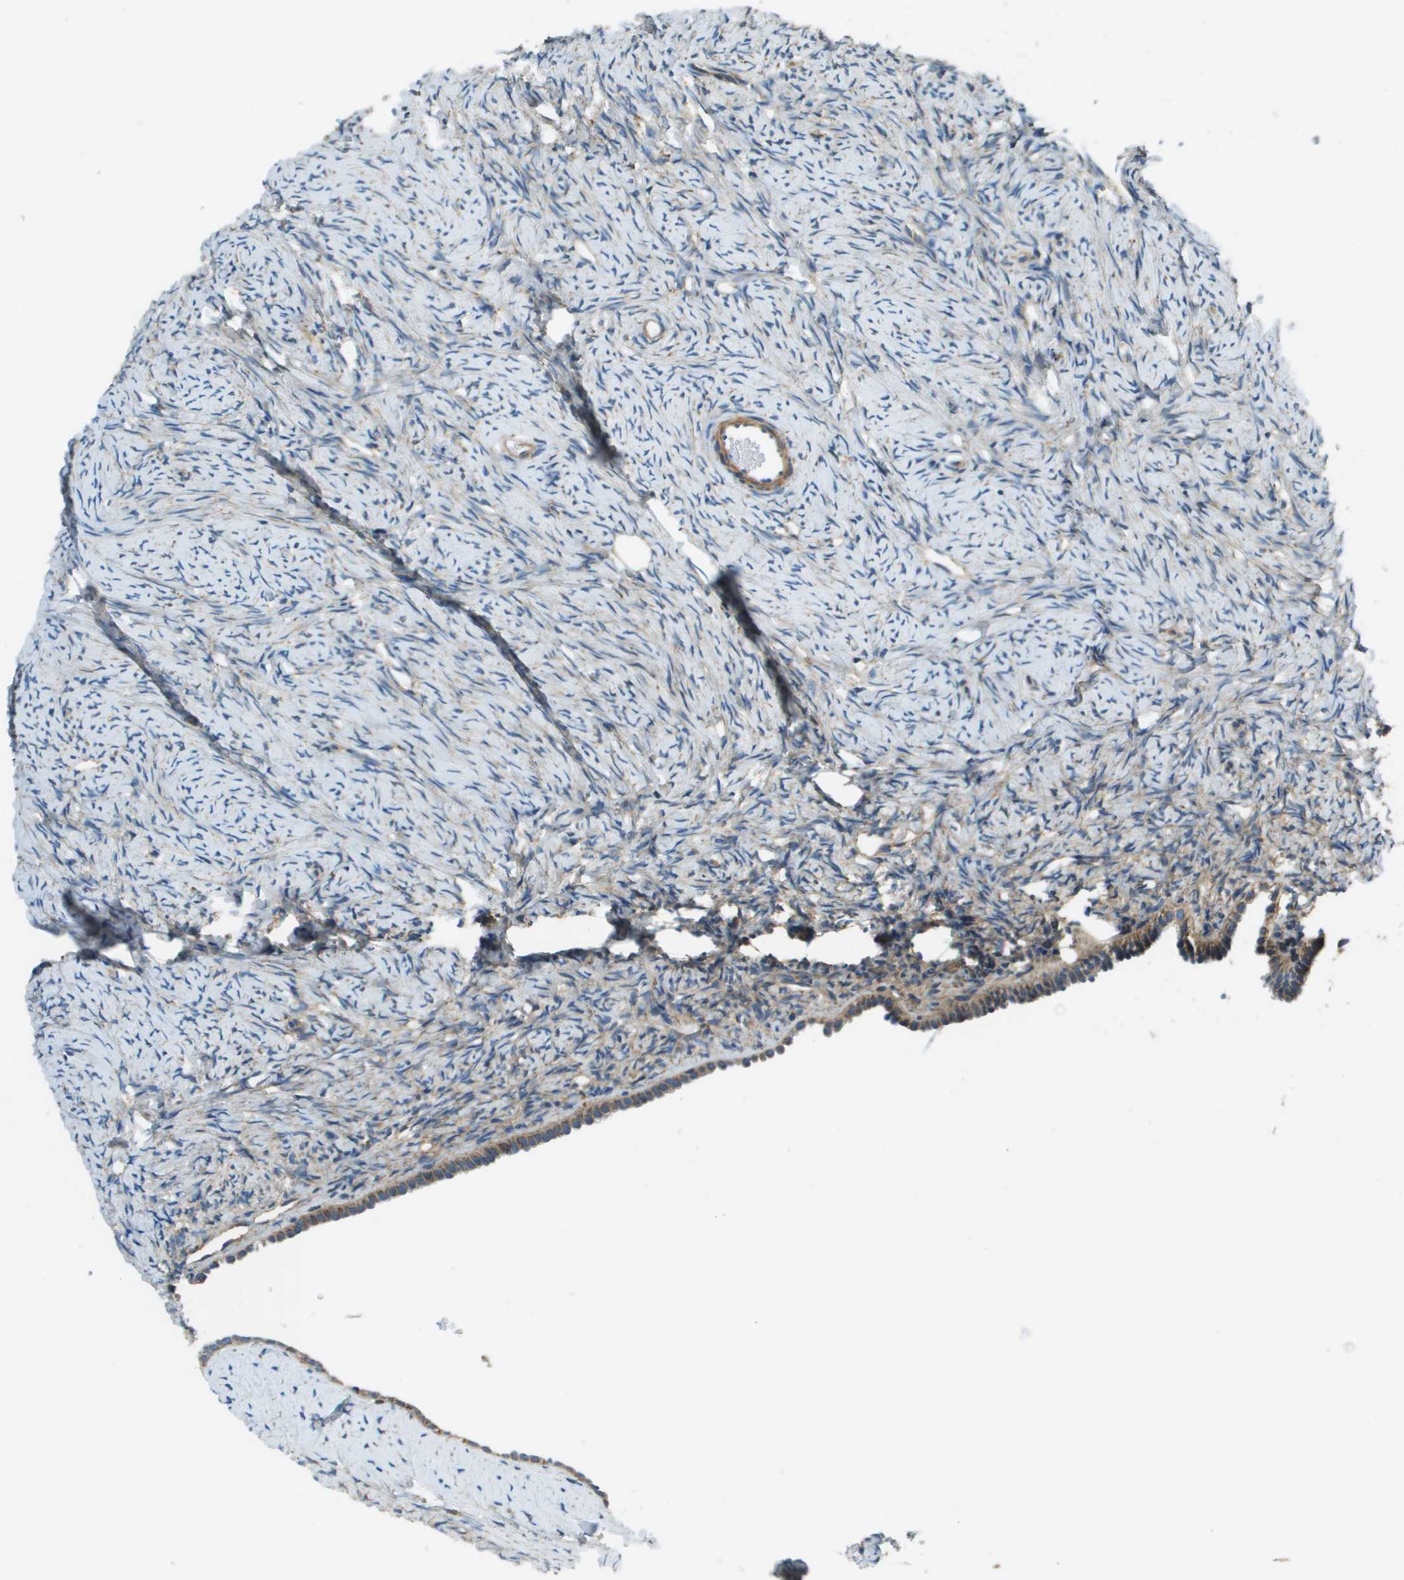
{"staining": {"intensity": "weak", "quantity": "<25%", "location": "cytoplasmic/membranous"}, "tissue": "ovary", "cell_type": "Ovarian stroma cells", "image_type": "normal", "snomed": [{"axis": "morphology", "description": "Normal tissue, NOS"}, {"axis": "topography", "description": "Ovary"}], "caption": "An immunohistochemistry micrograph of normal ovary is shown. There is no staining in ovarian stroma cells of ovary. (Stains: DAB (3,3'-diaminobenzidine) immunohistochemistry (IHC) with hematoxylin counter stain, Microscopy: brightfield microscopy at high magnification).", "gene": "TMEM51", "patient": {"sex": "female", "age": 33}}